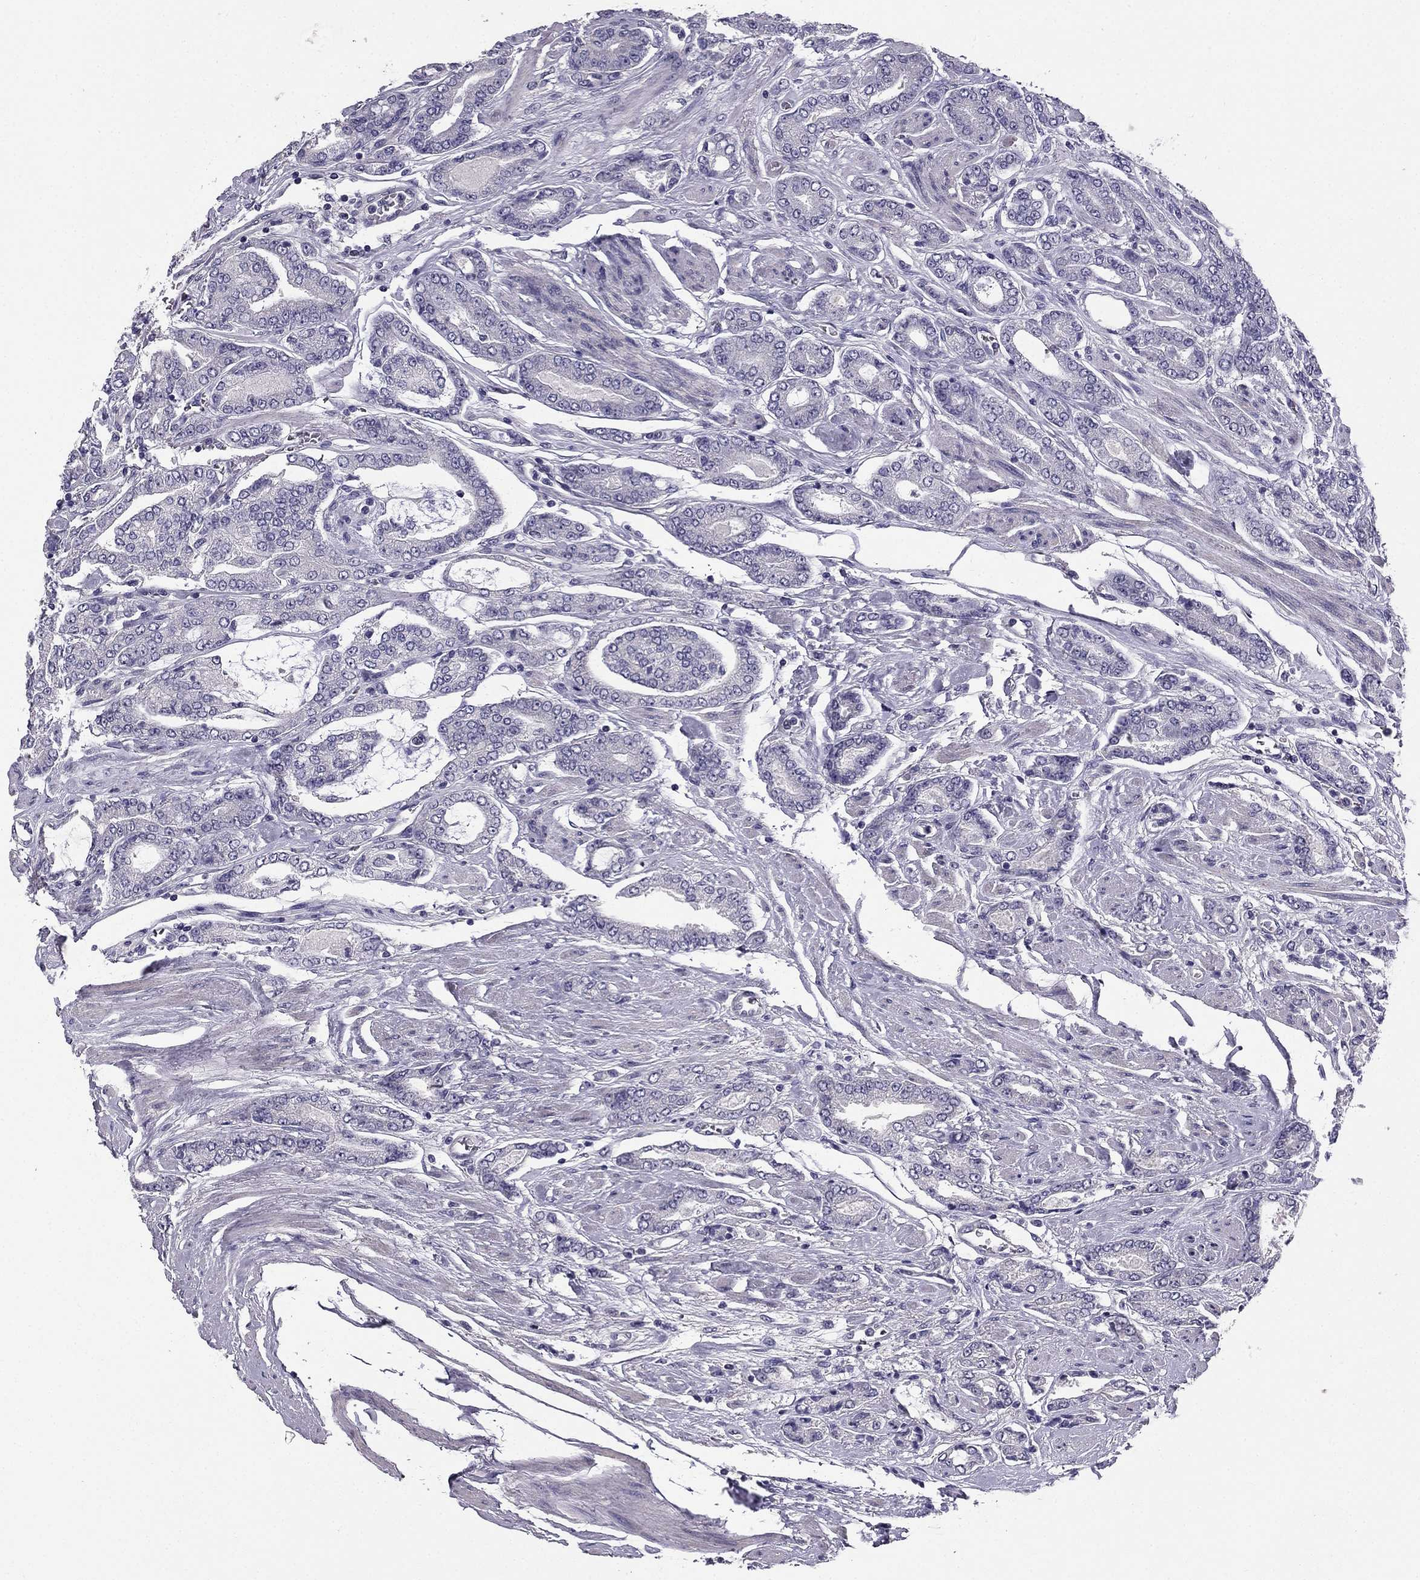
{"staining": {"intensity": "negative", "quantity": "none", "location": "none"}, "tissue": "prostate cancer", "cell_type": "Tumor cells", "image_type": "cancer", "snomed": [{"axis": "morphology", "description": "Adenocarcinoma, NOS"}, {"axis": "topography", "description": "Prostate"}], "caption": "Tumor cells are negative for brown protein staining in prostate cancer.", "gene": "HSFX1", "patient": {"sex": "male", "age": 64}}